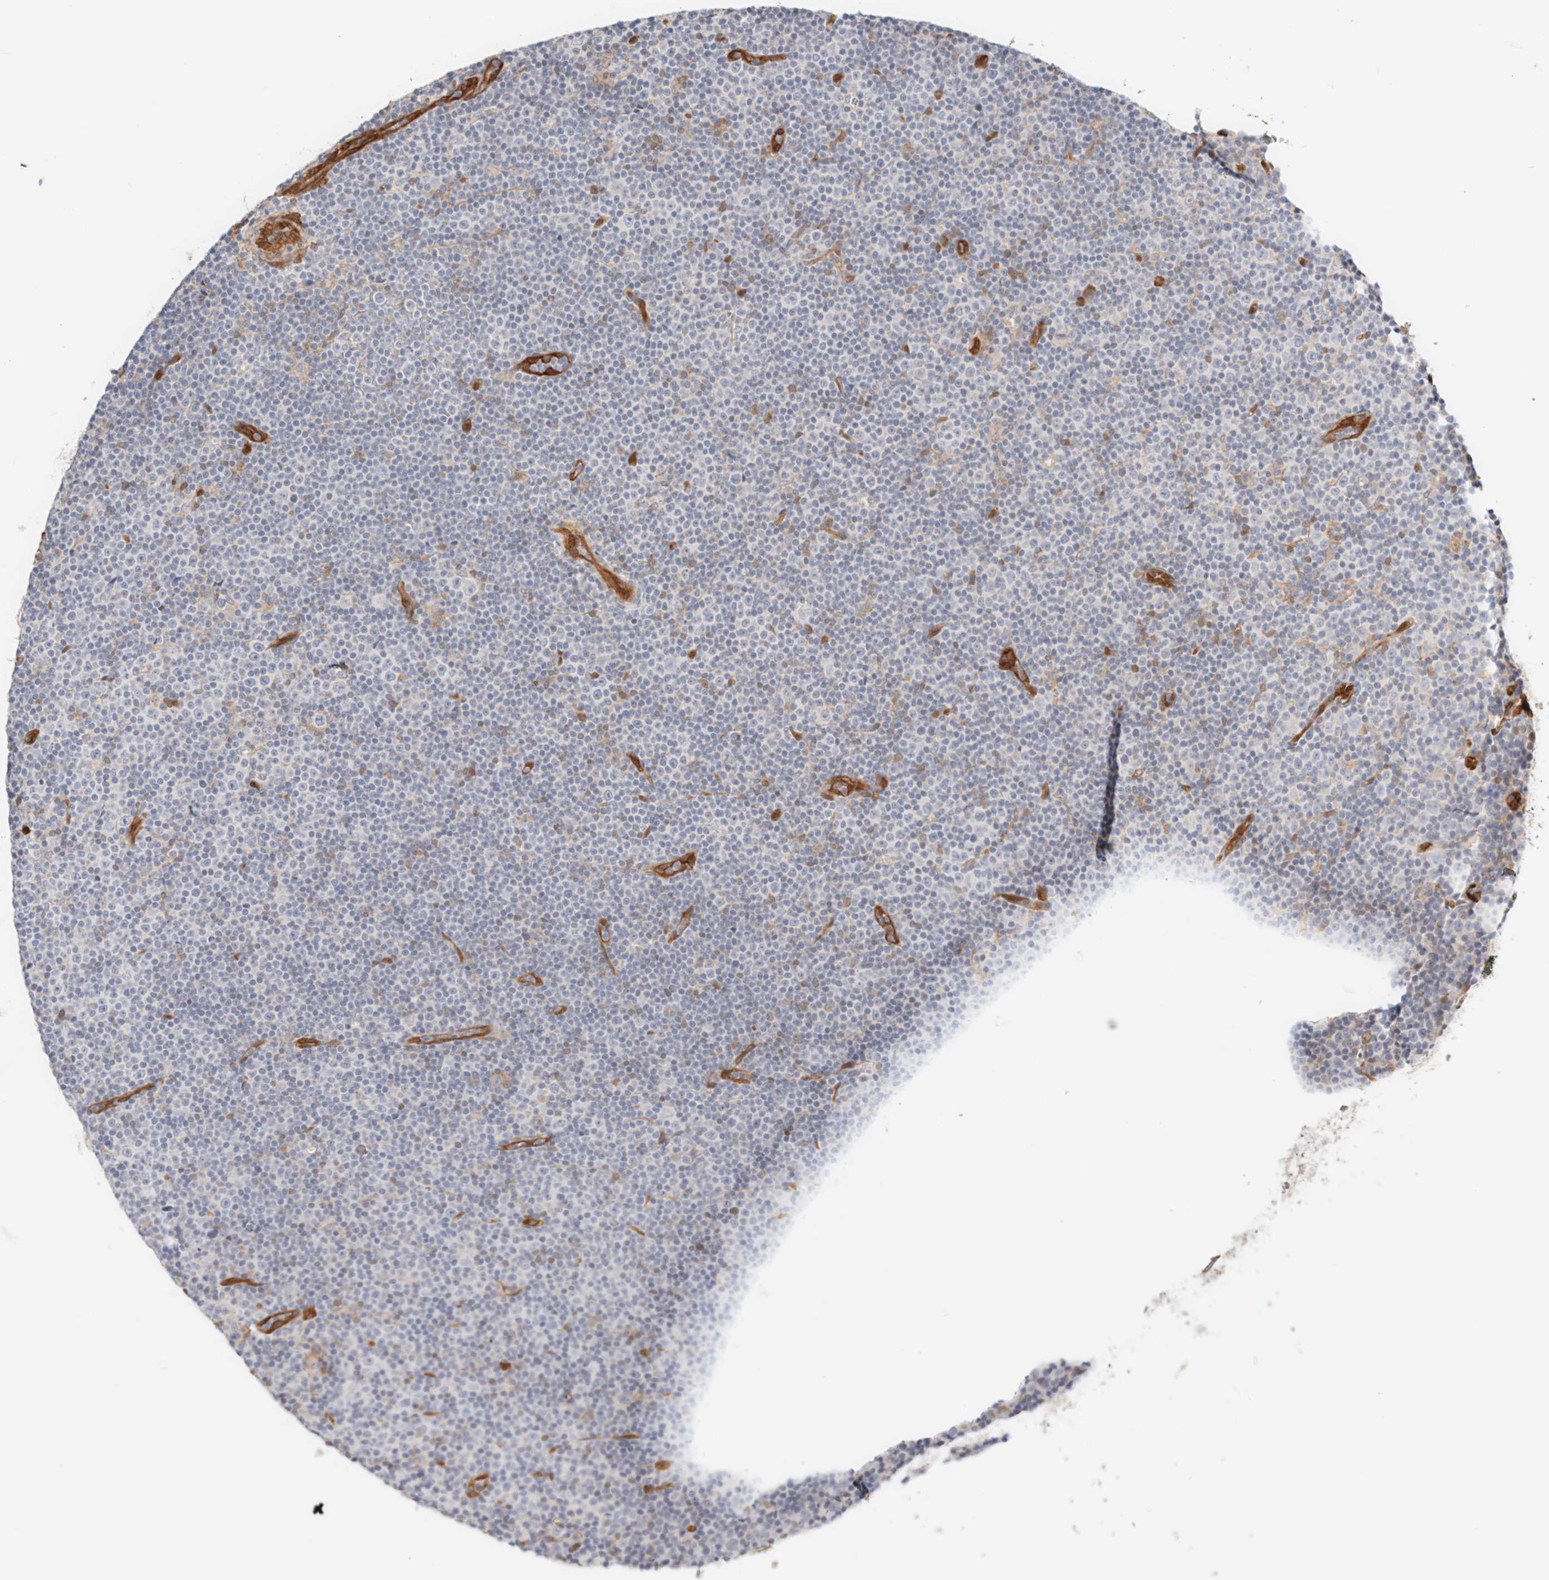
{"staining": {"intensity": "negative", "quantity": "none", "location": "none"}, "tissue": "lymphoma", "cell_type": "Tumor cells", "image_type": "cancer", "snomed": [{"axis": "morphology", "description": "Malignant lymphoma, non-Hodgkin's type, Low grade"}, {"axis": "topography", "description": "Lymph node"}], "caption": "An immunohistochemistry histopathology image of low-grade malignant lymphoma, non-Hodgkin's type is shown. There is no staining in tumor cells of low-grade malignant lymphoma, non-Hodgkin's type.", "gene": "LMCD1", "patient": {"sex": "female", "age": 67}}